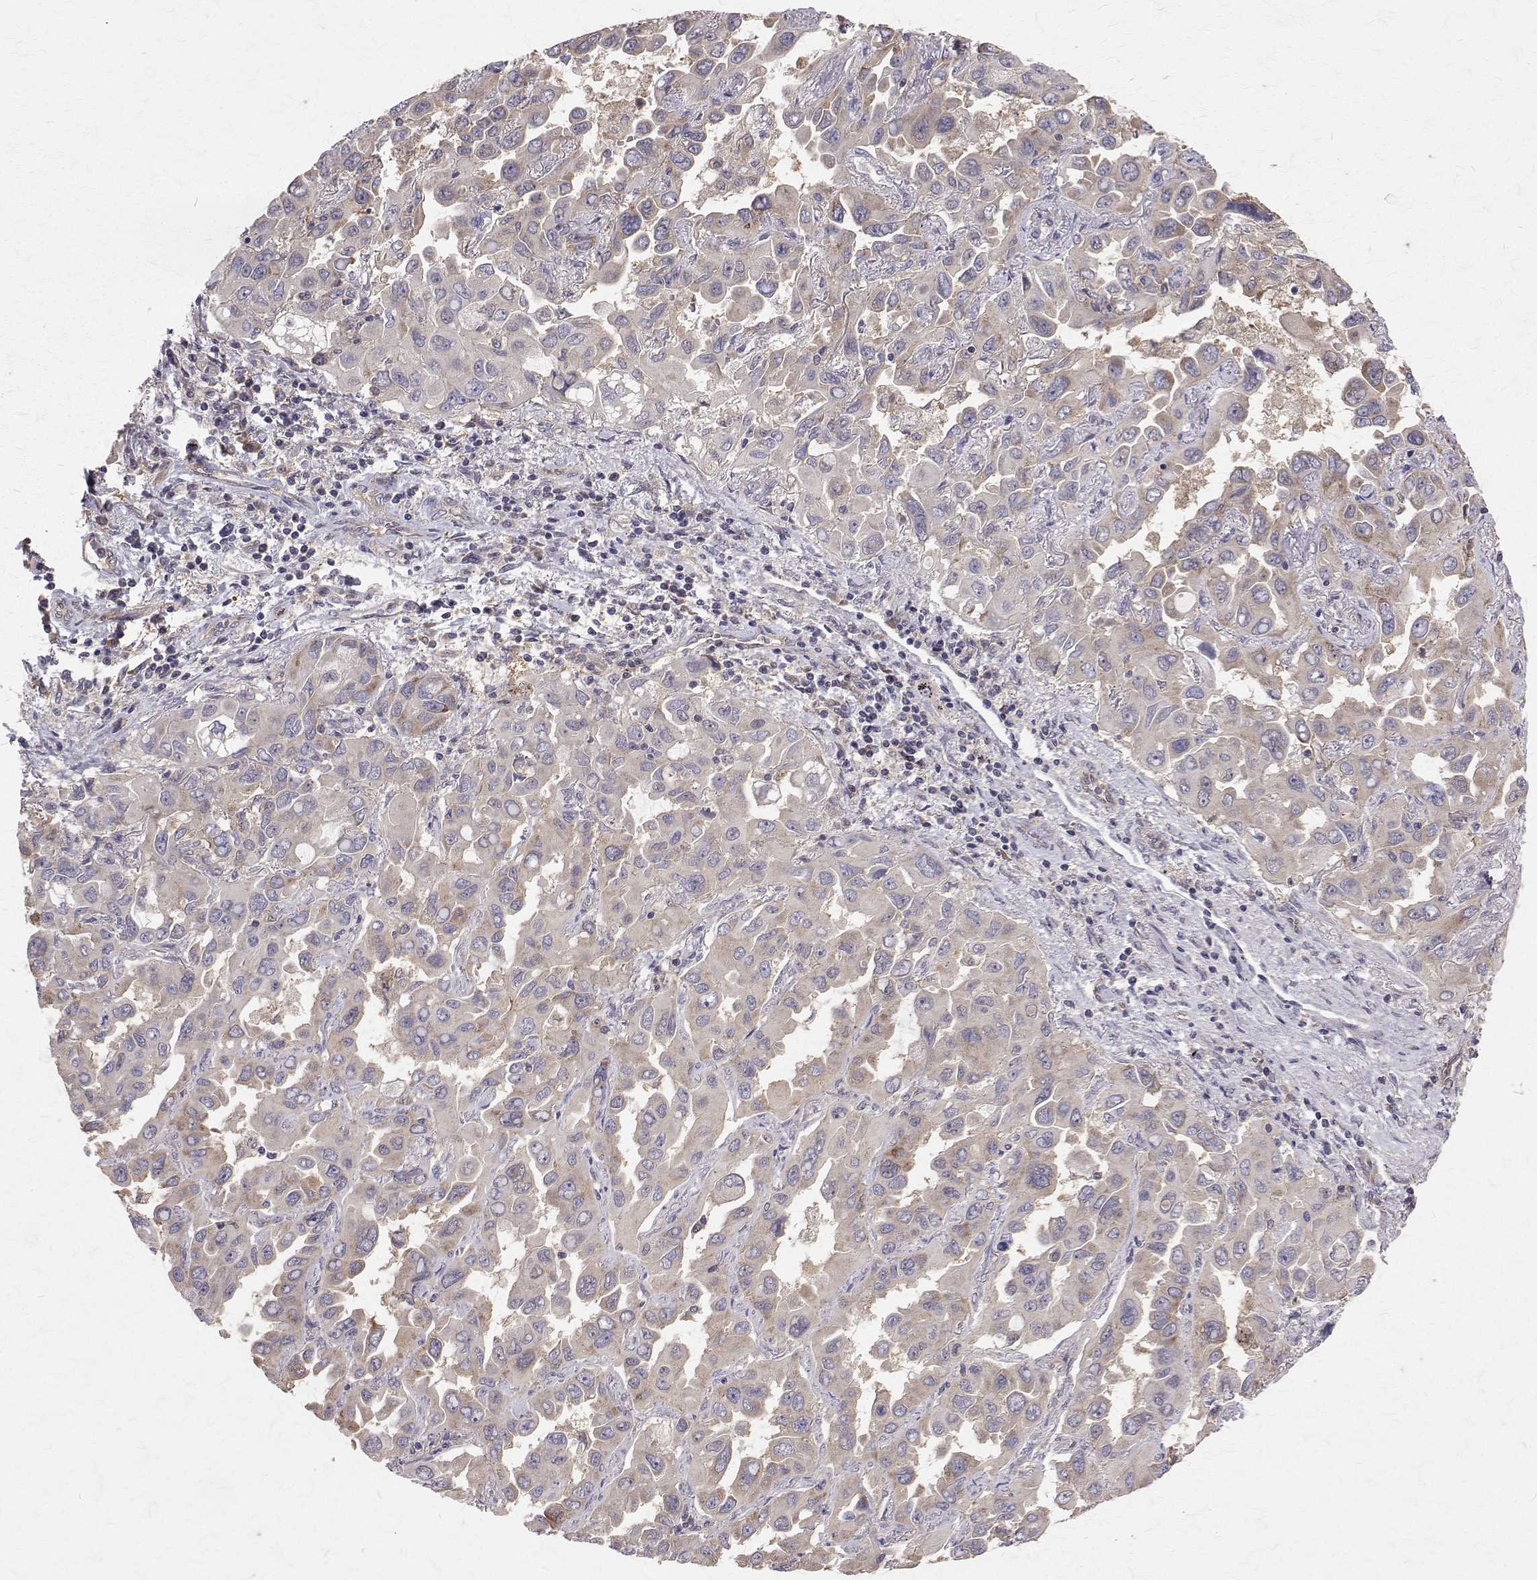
{"staining": {"intensity": "moderate", "quantity": "25%-75%", "location": "cytoplasmic/membranous"}, "tissue": "lung cancer", "cell_type": "Tumor cells", "image_type": "cancer", "snomed": [{"axis": "morphology", "description": "Adenocarcinoma, NOS"}, {"axis": "topography", "description": "Lung"}], "caption": "About 25%-75% of tumor cells in human lung cancer (adenocarcinoma) display moderate cytoplasmic/membranous protein expression as visualized by brown immunohistochemical staining.", "gene": "FARSB", "patient": {"sex": "male", "age": 64}}